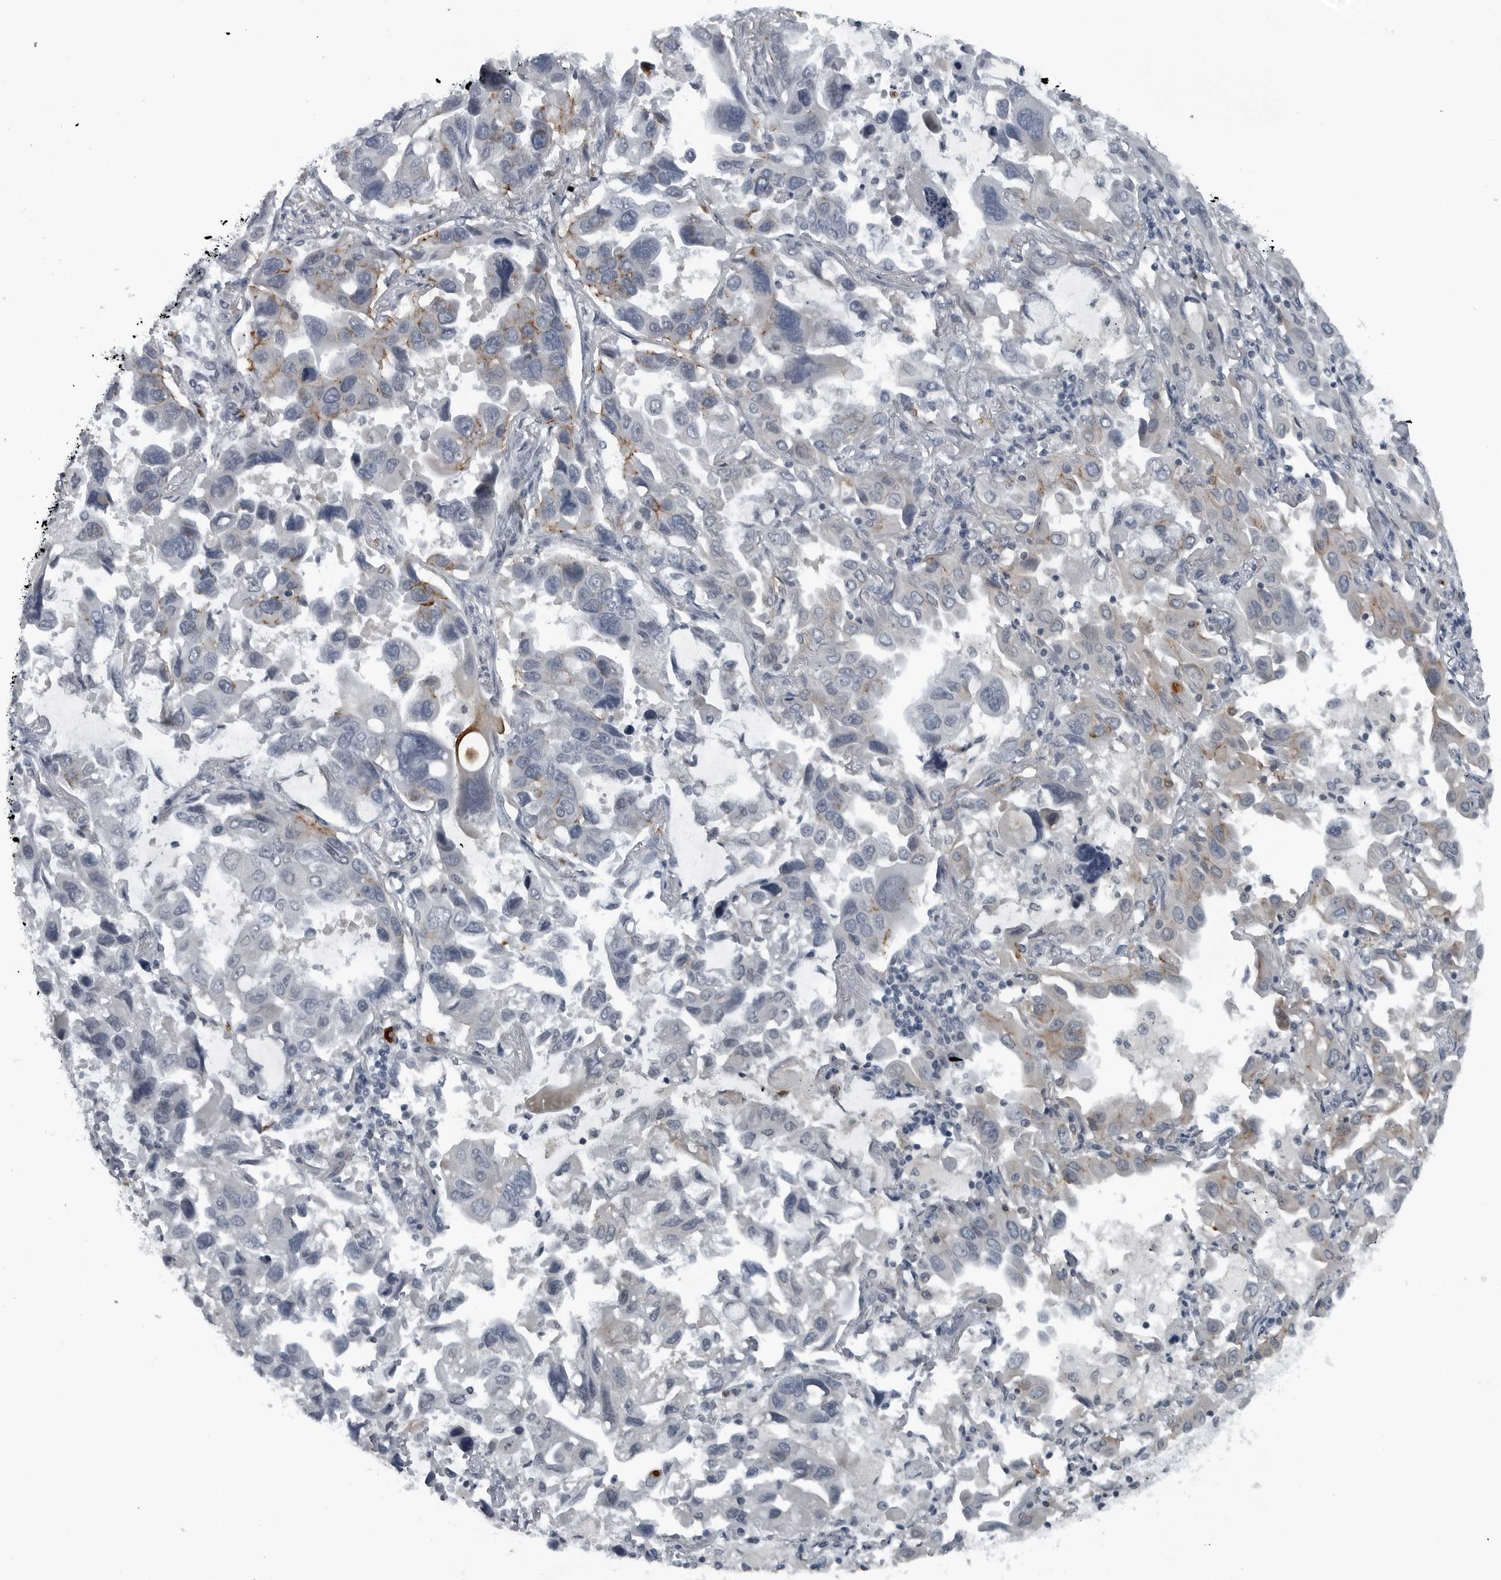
{"staining": {"intensity": "negative", "quantity": "none", "location": "none"}, "tissue": "lung cancer", "cell_type": "Tumor cells", "image_type": "cancer", "snomed": [{"axis": "morphology", "description": "Adenocarcinoma, NOS"}, {"axis": "topography", "description": "Lung"}], "caption": "Image shows no significant protein positivity in tumor cells of adenocarcinoma (lung).", "gene": "GAK", "patient": {"sex": "male", "age": 64}}